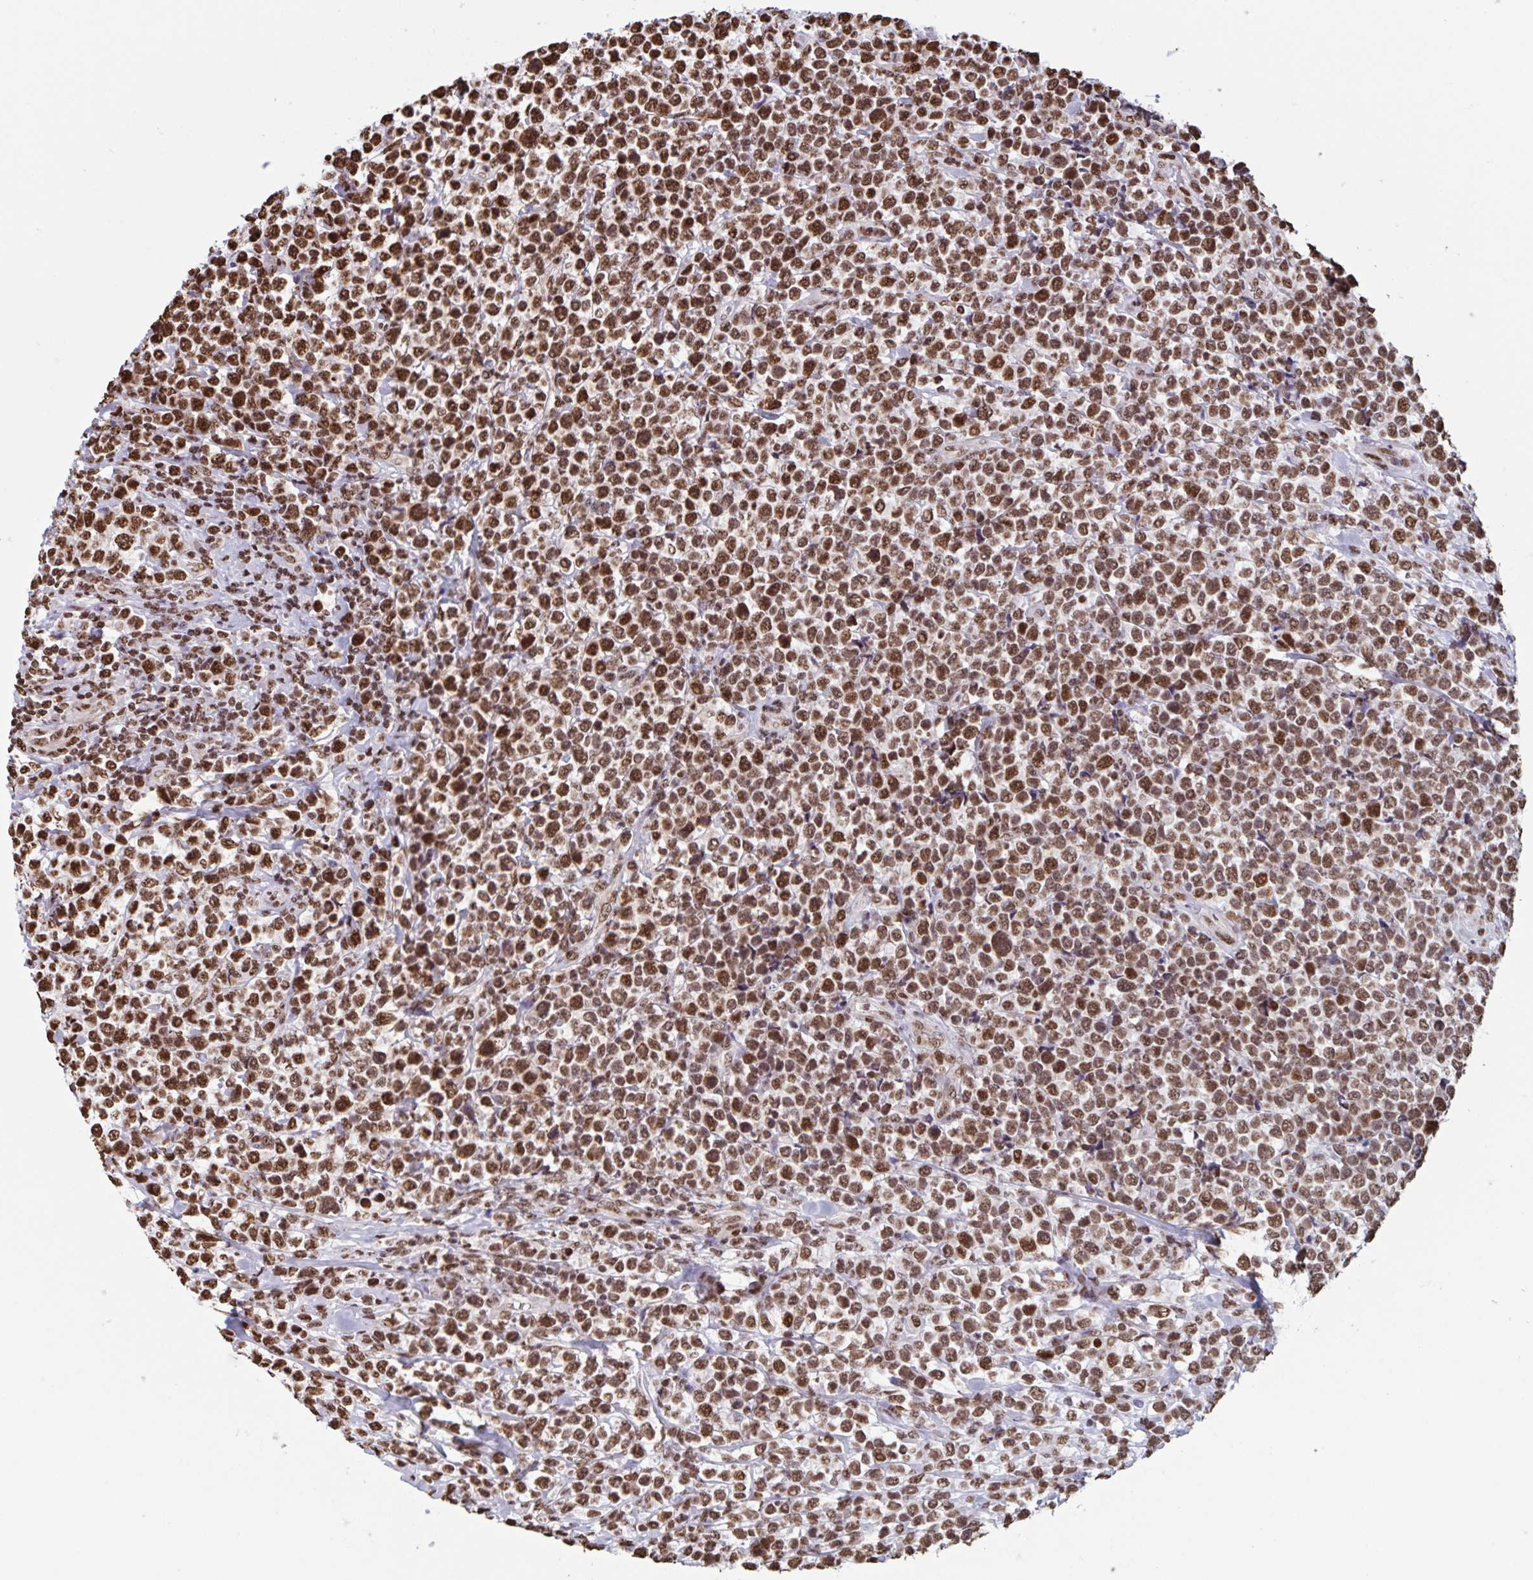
{"staining": {"intensity": "strong", "quantity": ">75%", "location": "nuclear"}, "tissue": "lymphoma", "cell_type": "Tumor cells", "image_type": "cancer", "snomed": [{"axis": "morphology", "description": "Malignant lymphoma, non-Hodgkin's type, High grade"}, {"axis": "topography", "description": "Soft tissue"}], "caption": "Protein staining of lymphoma tissue shows strong nuclear expression in about >75% of tumor cells.", "gene": "DUT", "patient": {"sex": "female", "age": 56}}